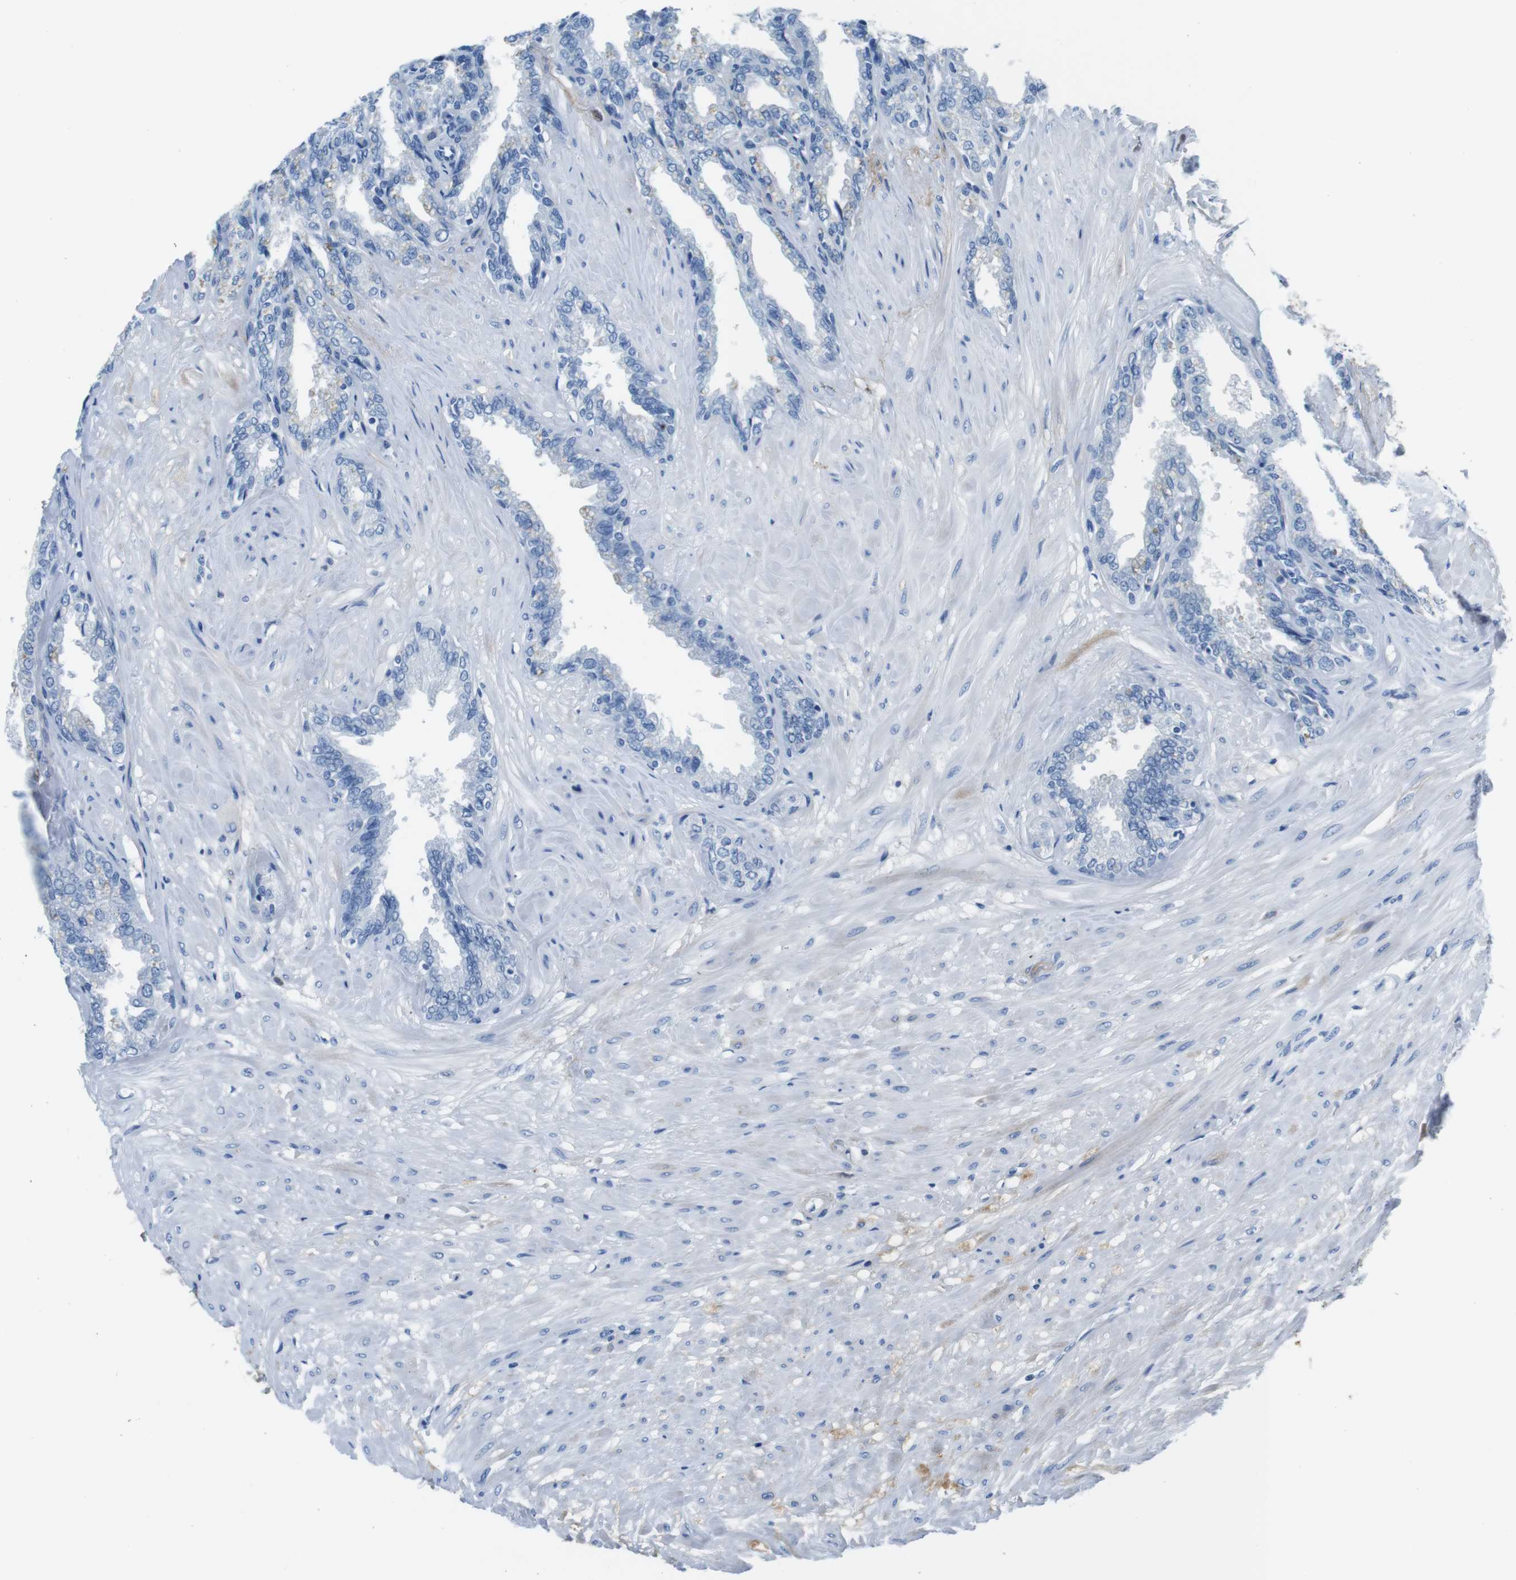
{"staining": {"intensity": "negative", "quantity": "none", "location": "none"}, "tissue": "seminal vesicle", "cell_type": "Glandular cells", "image_type": "normal", "snomed": [{"axis": "morphology", "description": "Normal tissue, NOS"}, {"axis": "topography", "description": "Seminal veicle"}], "caption": "High power microscopy image of an immunohistochemistry histopathology image of normal seminal vesicle, revealing no significant staining in glandular cells. (Brightfield microscopy of DAB immunohistochemistry at high magnification).", "gene": "IGKC", "patient": {"sex": "male", "age": 46}}